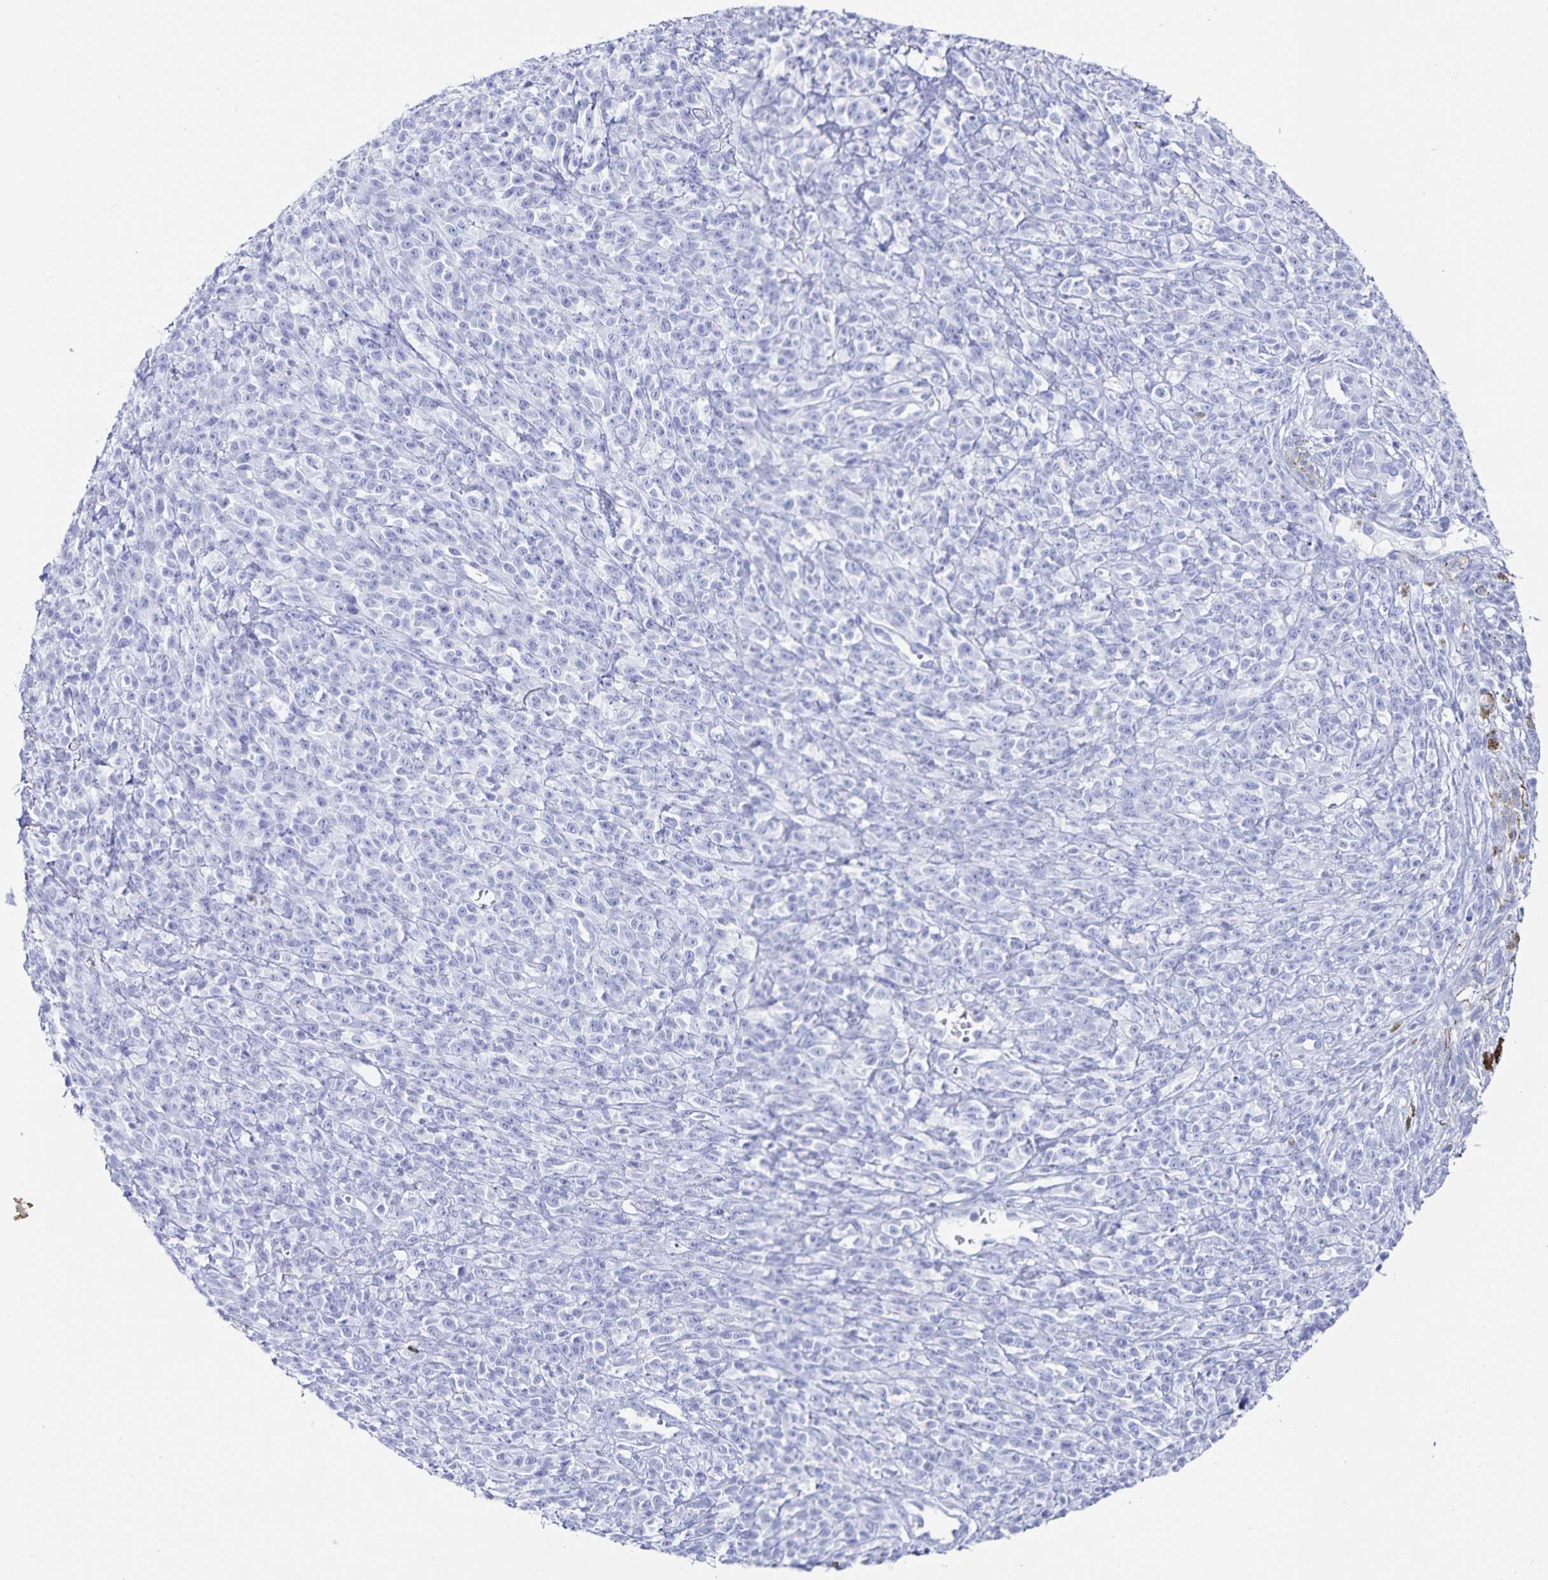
{"staining": {"intensity": "negative", "quantity": "none", "location": "none"}, "tissue": "melanoma", "cell_type": "Tumor cells", "image_type": "cancer", "snomed": [{"axis": "morphology", "description": "Malignant melanoma, NOS"}, {"axis": "topography", "description": "Skin"}, {"axis": "topography", "description": "Skin of trunk"}], "caption": "A histopathology image of malignant melanoma stained for a protein demonstrates no brown staining in tumor cells. The staining was performed using DAB to visualize the protein expression in brown, while the nuclei were stained in blue with hematoxylin (Magnification: 20x).", "gene": "C19orf73", "patient": {"sex": "male", "age": 74}}